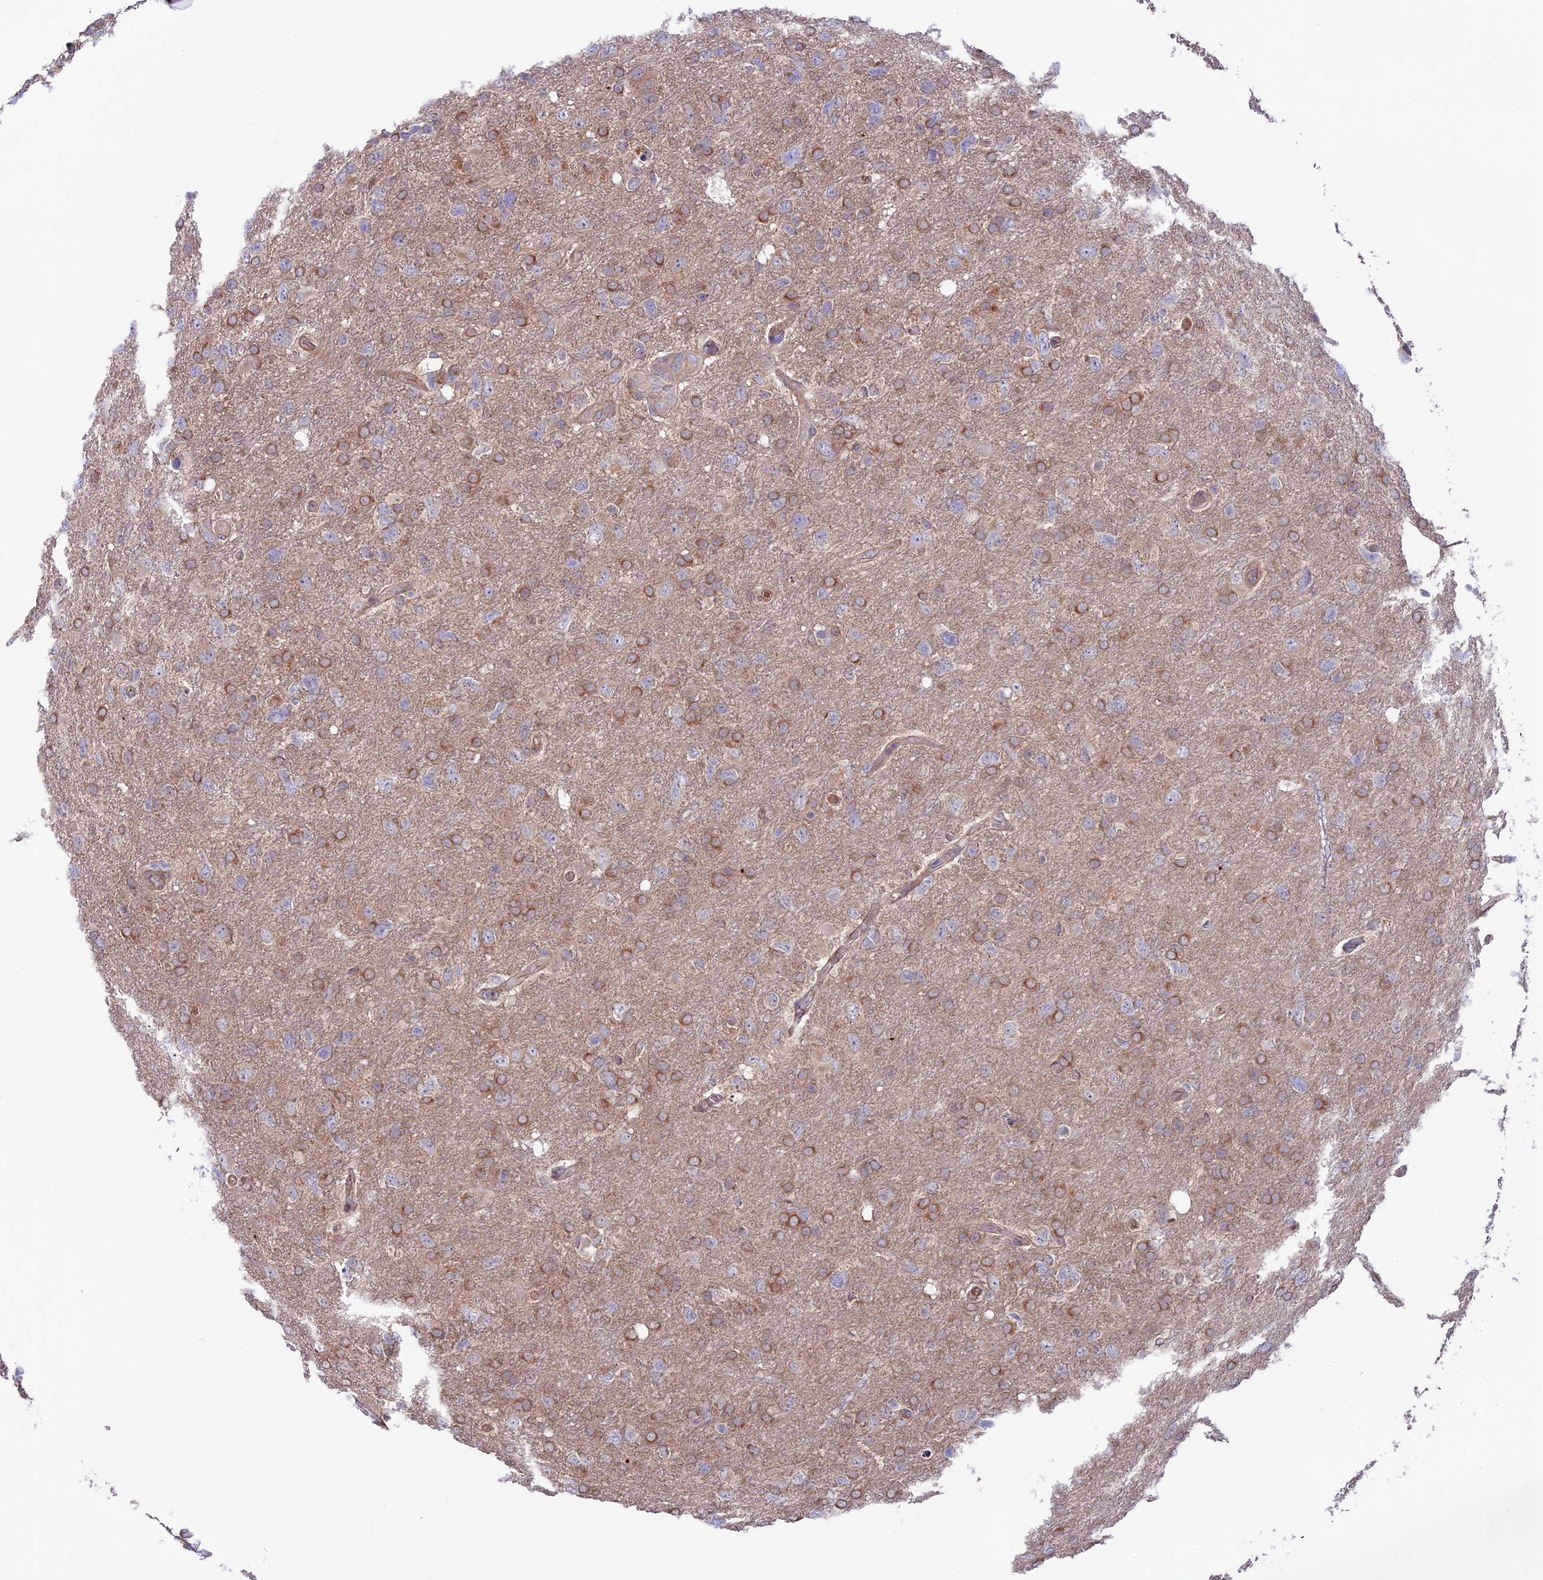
{"staining": {"intensity": "moderate", "quantity": "25%-75%", "location": "cytoplasmic/membranous"}, "tissue": "glioma", "cell_type": "Tumor cells", "image_type": "cancer", "snomed": [{"axis": "morphology", "description": "Glioma, malignant, High grade"}, {"axis": "topography", "description": "Brain"}], "caption": "Protein expression analysis of human high-grade glioma (malignant) reveals moderate cytoplasmic/membranous positivity in approximately 25%-75% of tumor cells.", "gene": "COG8", "patient": {"sex": "male", "age": 61}}